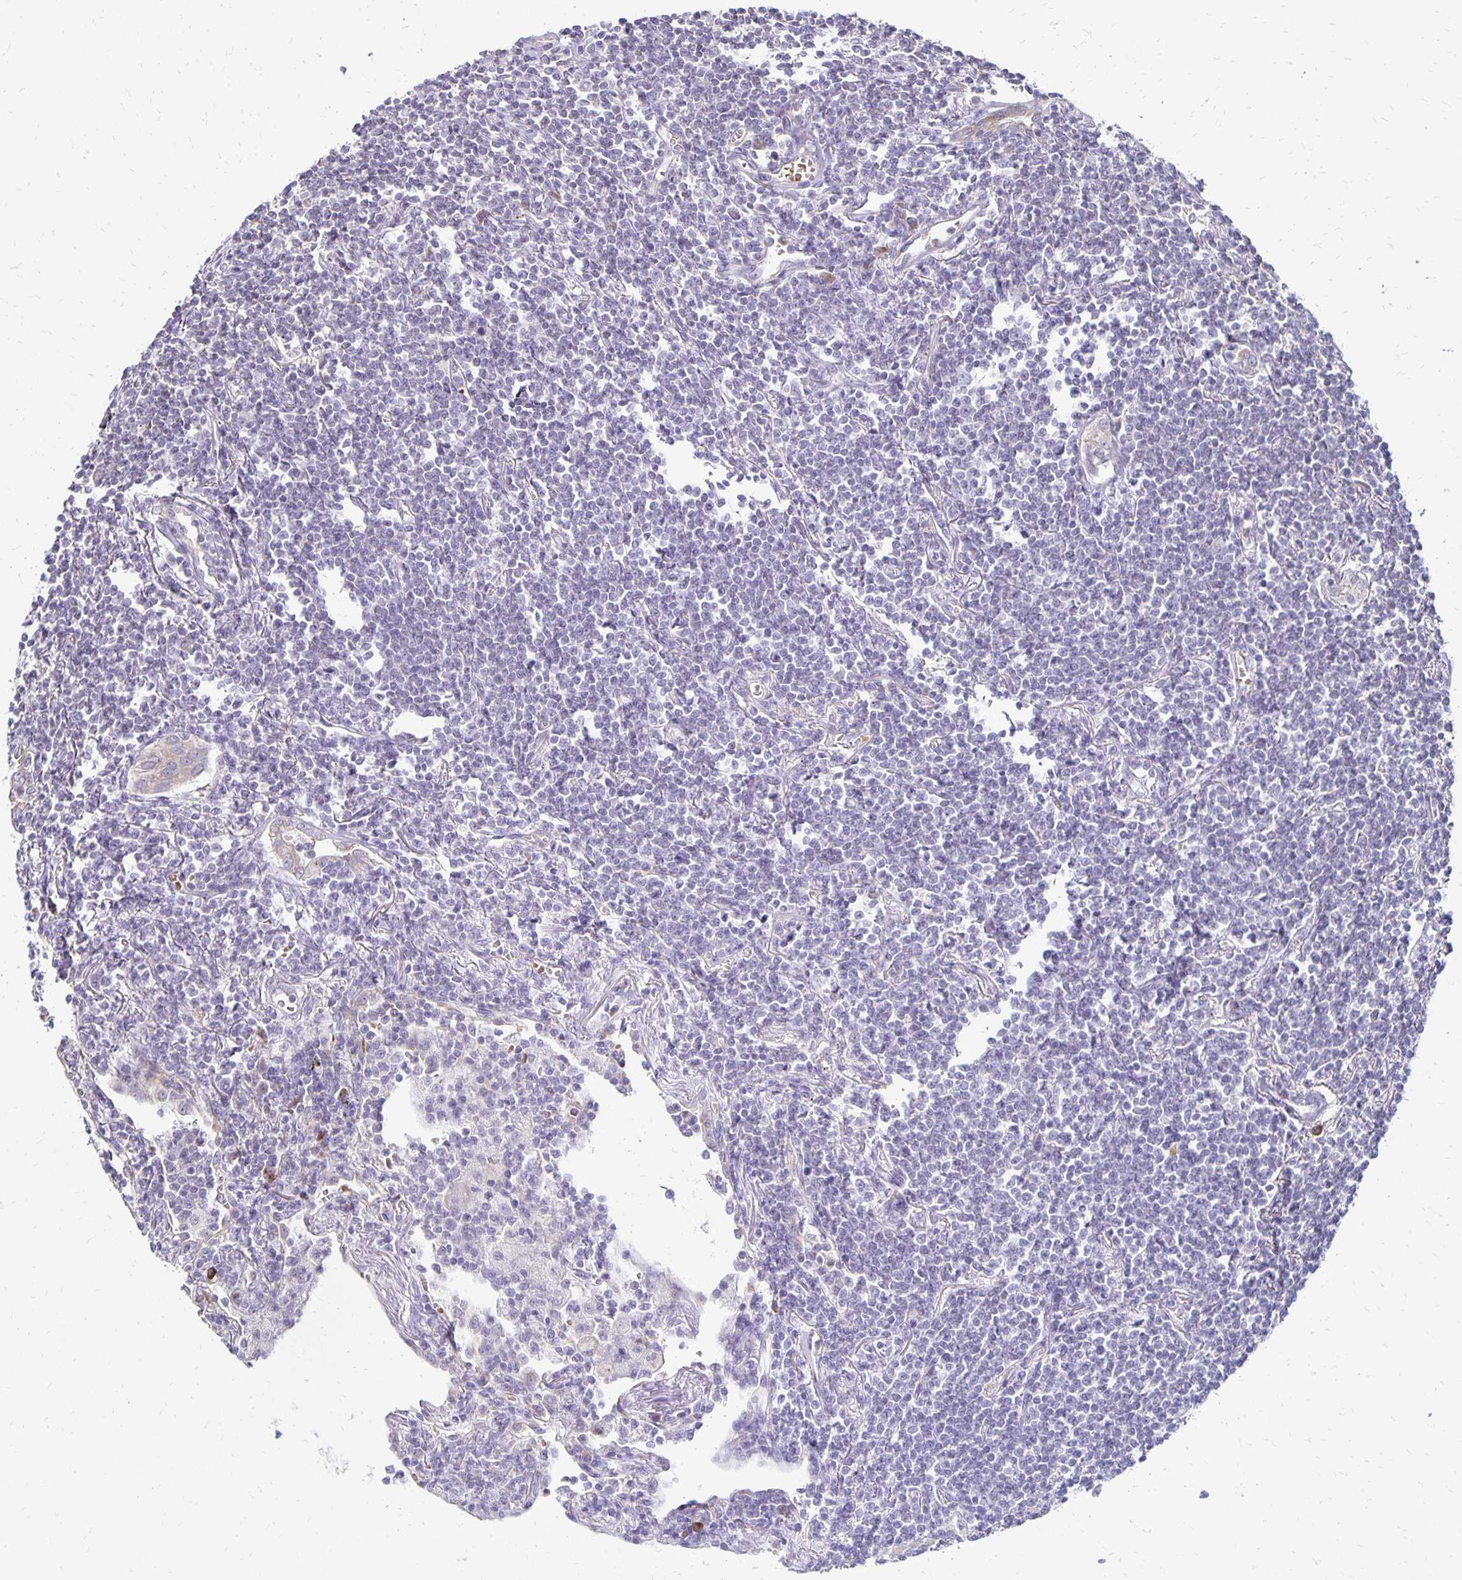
{"staining": {"intensity": "negative", "quantity": "none", "location": "none"}, "tissue": "lymphoma", "cell_type": "Tumor cells", "image_type": "cancer", "snomed": [{"axis": "morphology", "description": "Malignant lymphoma, non-Hodgkin's type, Low grade"}, {"axis": "topography", "description": "Lung"}], "caption": "The immunohistochemistry (IHC) micrograph has no significant positivity in tumor cells of lymphoma tissue.", "gene": "FN3K", "patient": {"sex": "female", "age": 71}}